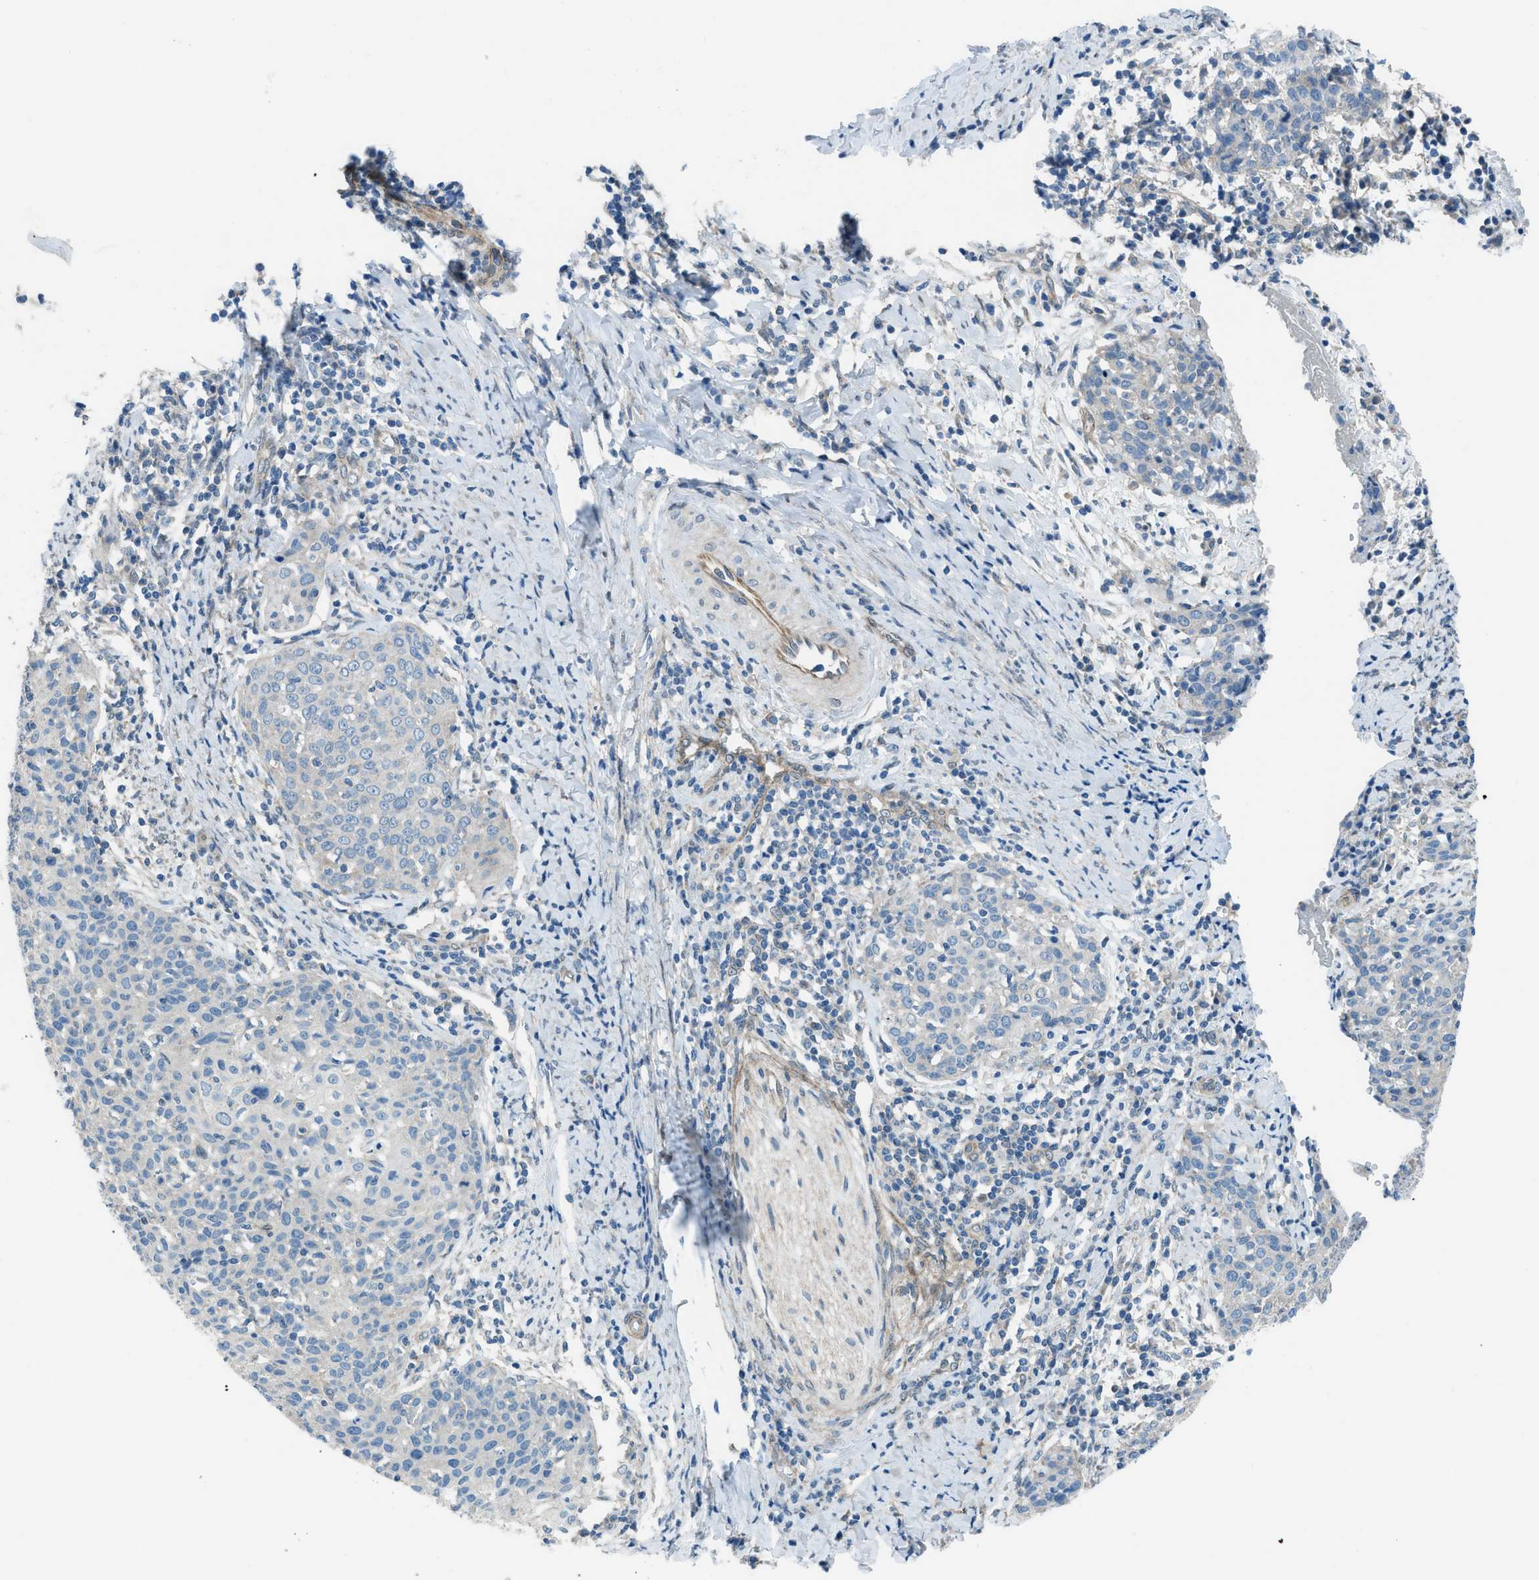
{"staining": {"intensity": "negative", "quantity": "none", "location": "none"}, "tissue": "cervical cancer", "cell_type": "Tumor cells", "image_type": "cancer", "snomed": [{"axis": "morphology", "description": "Squamous cell carcinoma, NOS"}, {"axis": "topography", "description": "Cervix"}], "caption": "The histopathology image shows no staining of tumor cells in squamous cell carcinoma (cervical).", "gene": "PRKN", "patient": {"sex": "female", "age": 38}}